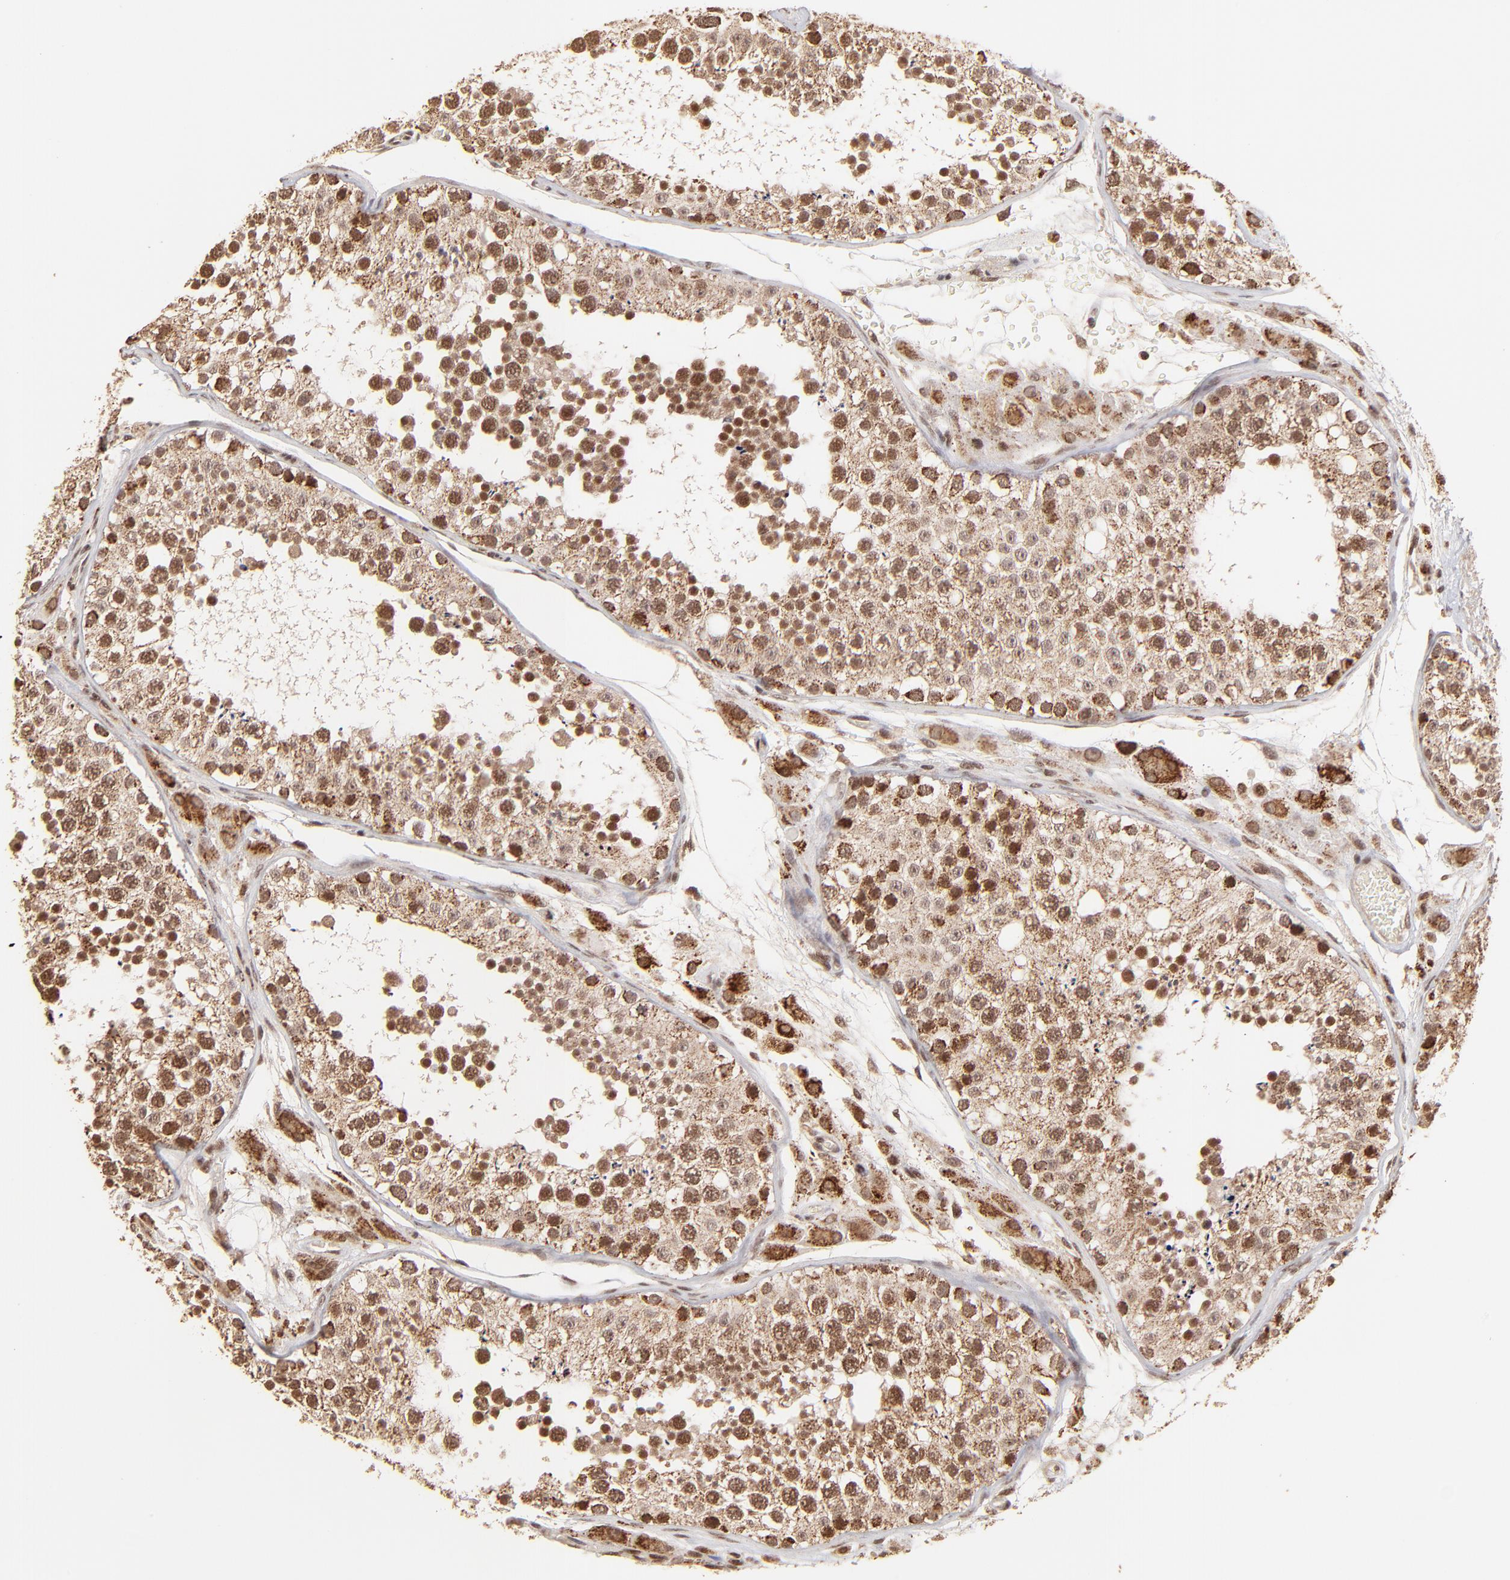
{"staining": {"intensity": "strong", "quantity": ">75%", "location": "cytoplasmic/membranous"}, "tissue": "testis", "cell_type": "Cells in seminiferous ducts", "image_type": "normal", "snomed": [{"axis": "morphology", "description": "Normal tissue, NOS"}, {"axis": "topography", "description": "Testis"}], "caption": "A brown stain highlights strong cytoplasmic/membranous positivity of a protein in cells in seminiferous ducts of normal testis. (Stains: DAB in brown, nuclei in blue, Microscopy: brightfield microscopy at high magnification).", "gene": "MED15", "patient": {"sex": "male", "age": 26}}